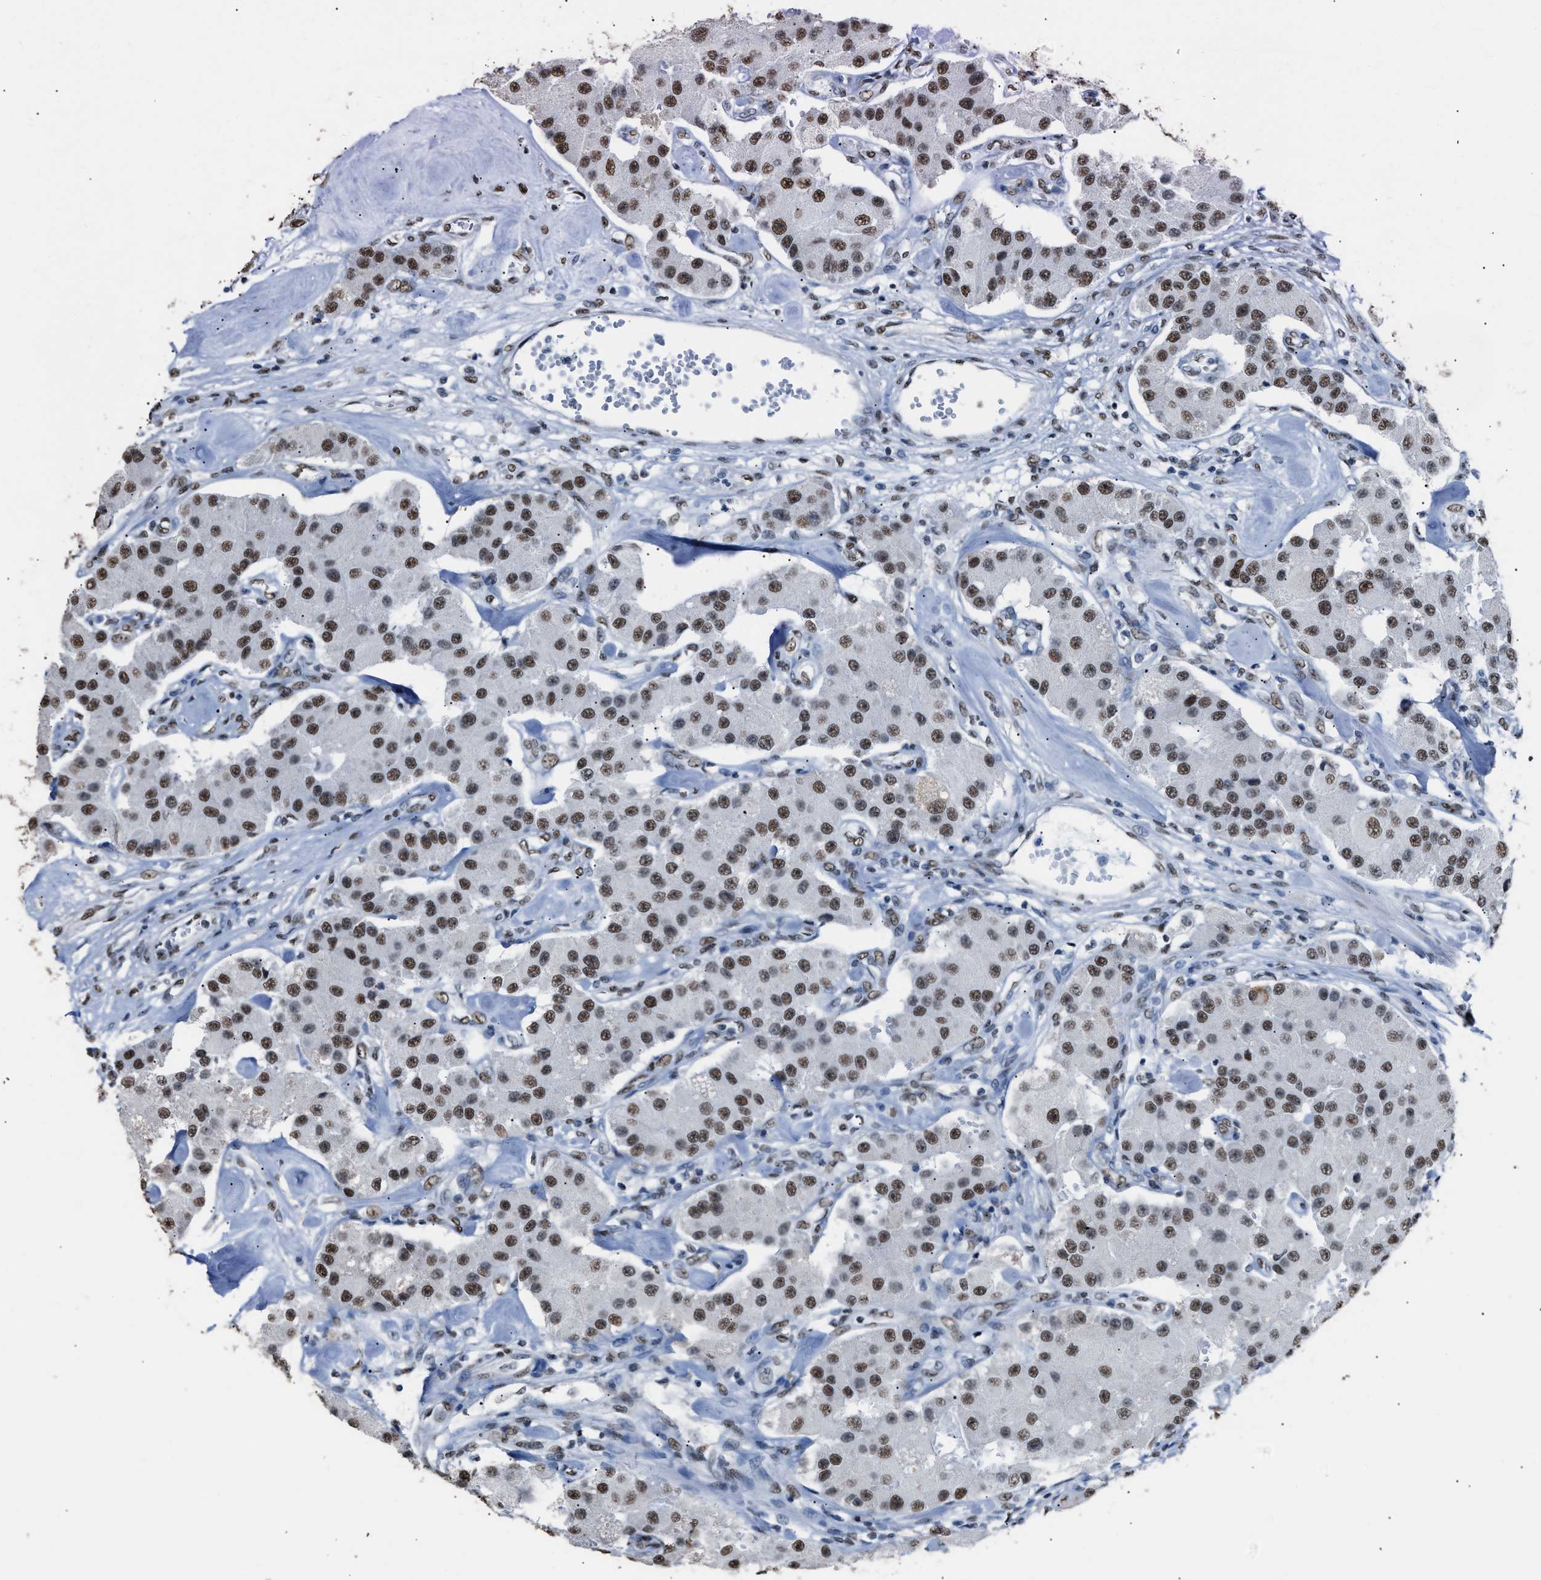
{"staining": {"intensity": "moderate", "quantity": ">75%", "location": "nuclear"}, "tissue": "carcinoid", "cell_type": "Tumor cells", "image_type": "cancer", "snomed": [{"axis": "morphology", "description": "Carcinoid, malignant, NOS"}, {"axis": "topography", "description": "Pancreas"}], "caption": "Carcinoid was stained to show a protein in brown. There is medium levels of moderate nuclear staining in approximately >75% of tumor cells. (brown staining indicates protein expression, while blue staining denotes nuclei).", "gene": "CCAR2", "patient": {"sex": "male", "age": 41}}